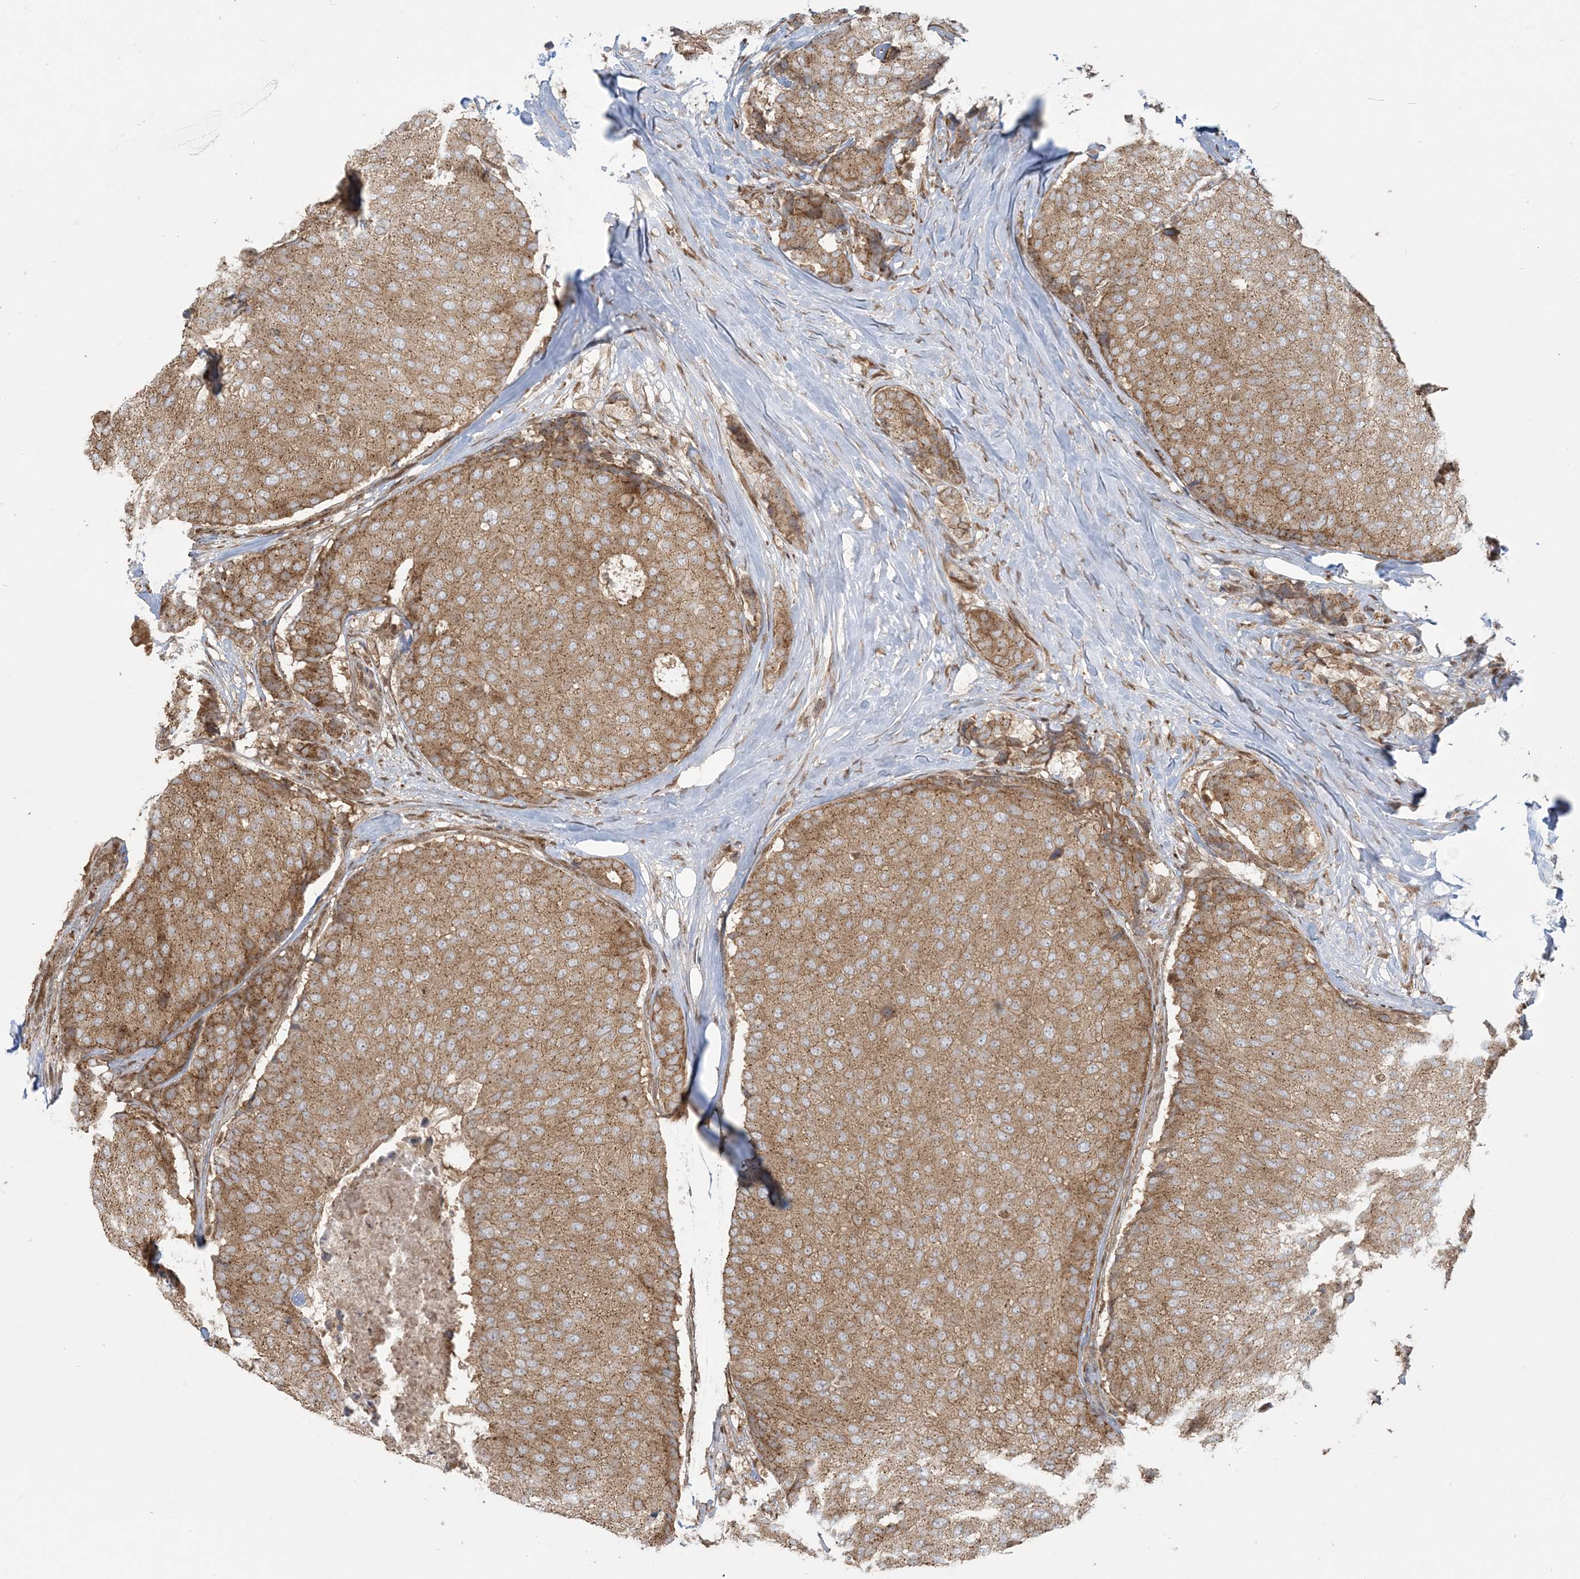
{"staining": {"intensity": "moderate", "quantity": ">75%", "location": "cytoplasmic/membranous"}, "tissue": "breast cancer", "cell_type": "Tumor cells", "image_type": "cancer", "snomed": [{"axis": "morphology", "description": "Duct carcinoma"}, {"axis": "topography", "description": "Breast"}], "caption": "Immunohistochemistry histopathology image of breast cancer stained for a protein (brown), which displays medium levels of moderate cytoplasmic/membranous positivity in about >75% of tumor cells.", "gene": "ABCF3", "patient": {"sex": "female", "age": 75}}